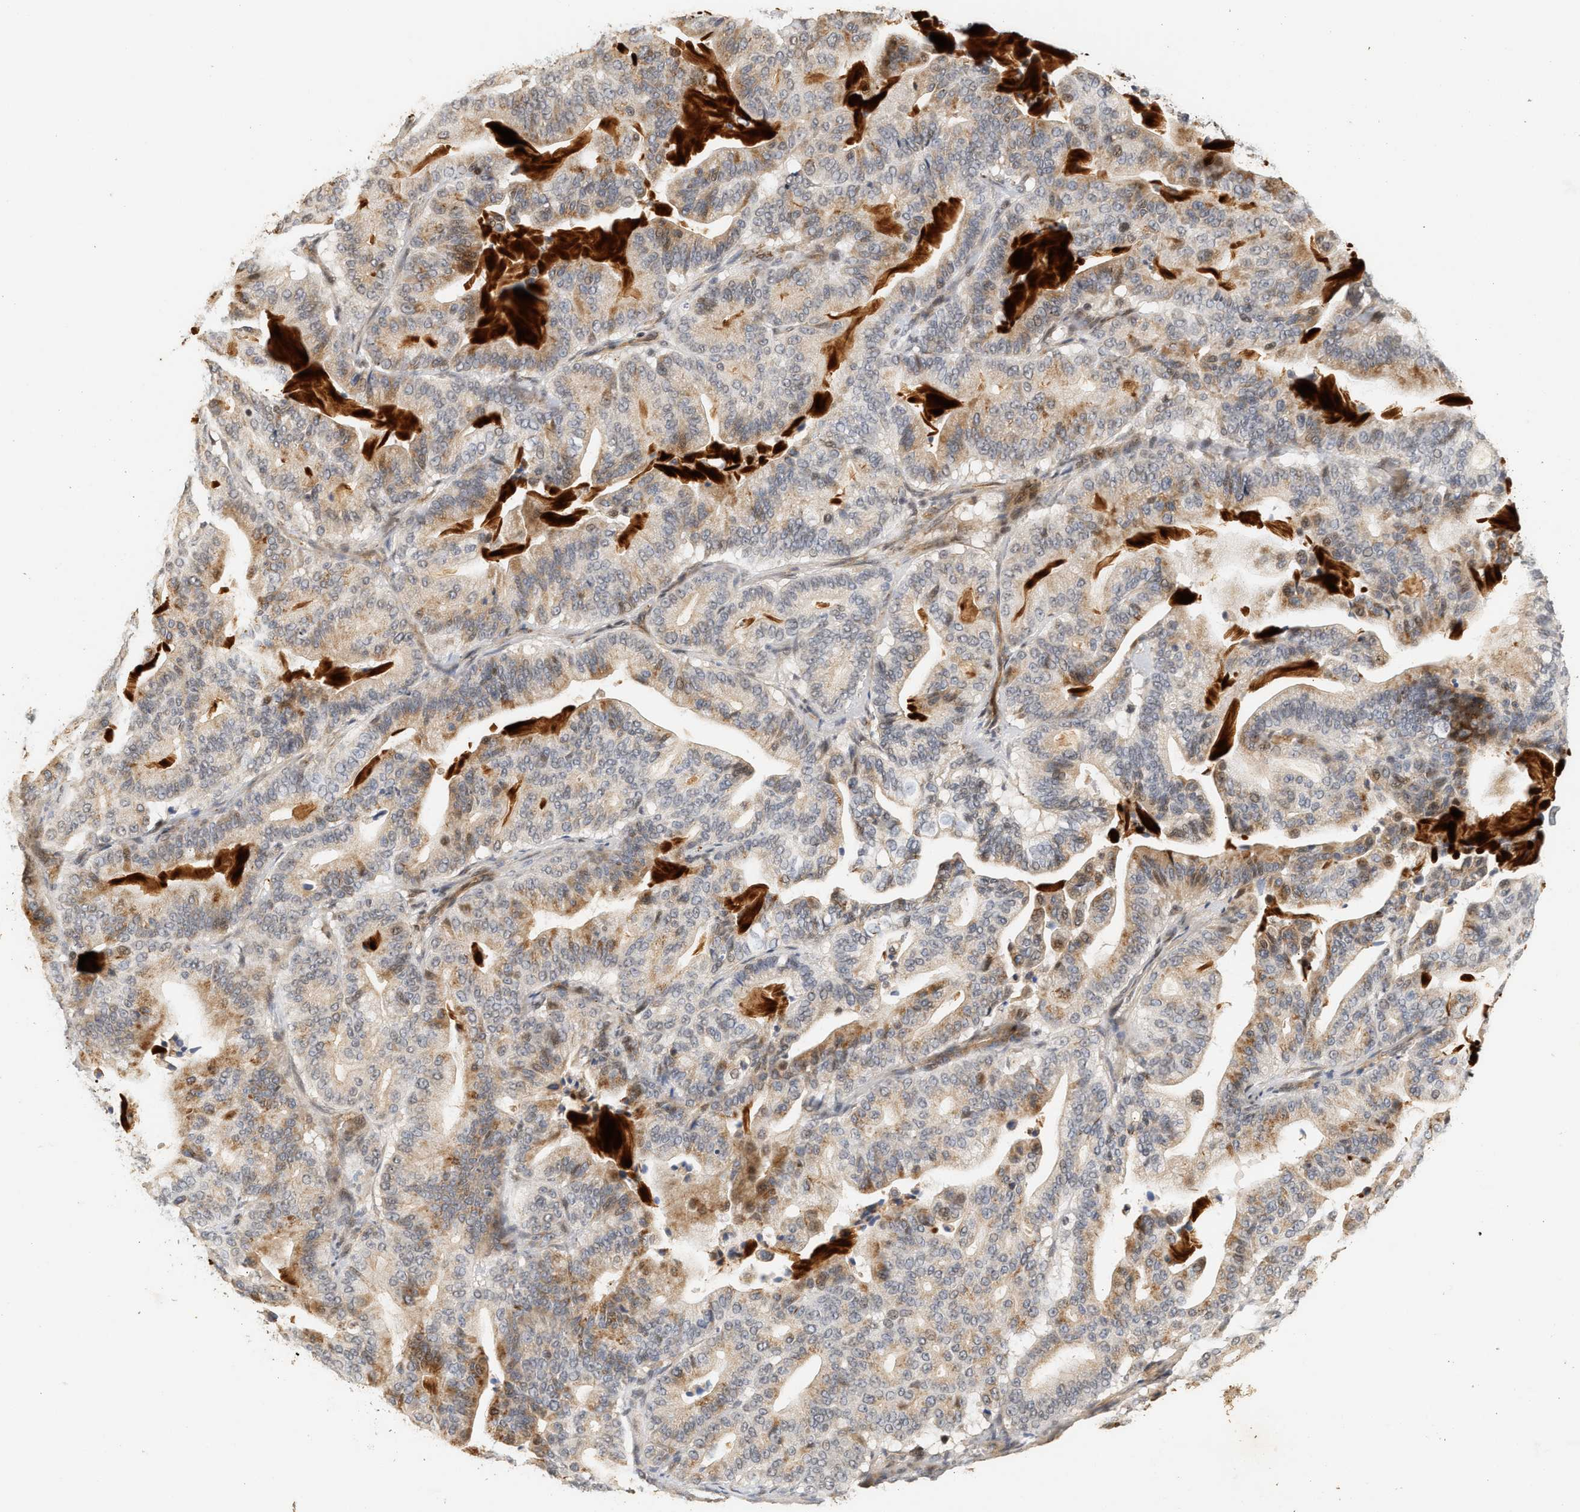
{"staining": {"intensity": "moderate", "quantity": "<25%", "location": "cytoplasmic/membranous"}, "tissue": "pancreatic cancer", "cell_type": "Tumor cells", "image_type": "cancer", "snomed": [{"axis": "morphology", "description": "Adenocarcinoma, NOS"}, {"axis": "topography", "description": "Pancreas"}], "caption": "This micrograph exhibits IHC staining of adenocarcinoma (pancreatic), with low moderate cytoplasmic/membranous staining in about <25% of tumor cells.", "gene": "PLXND1", "patient": {"sex": "male", "age": 63}}